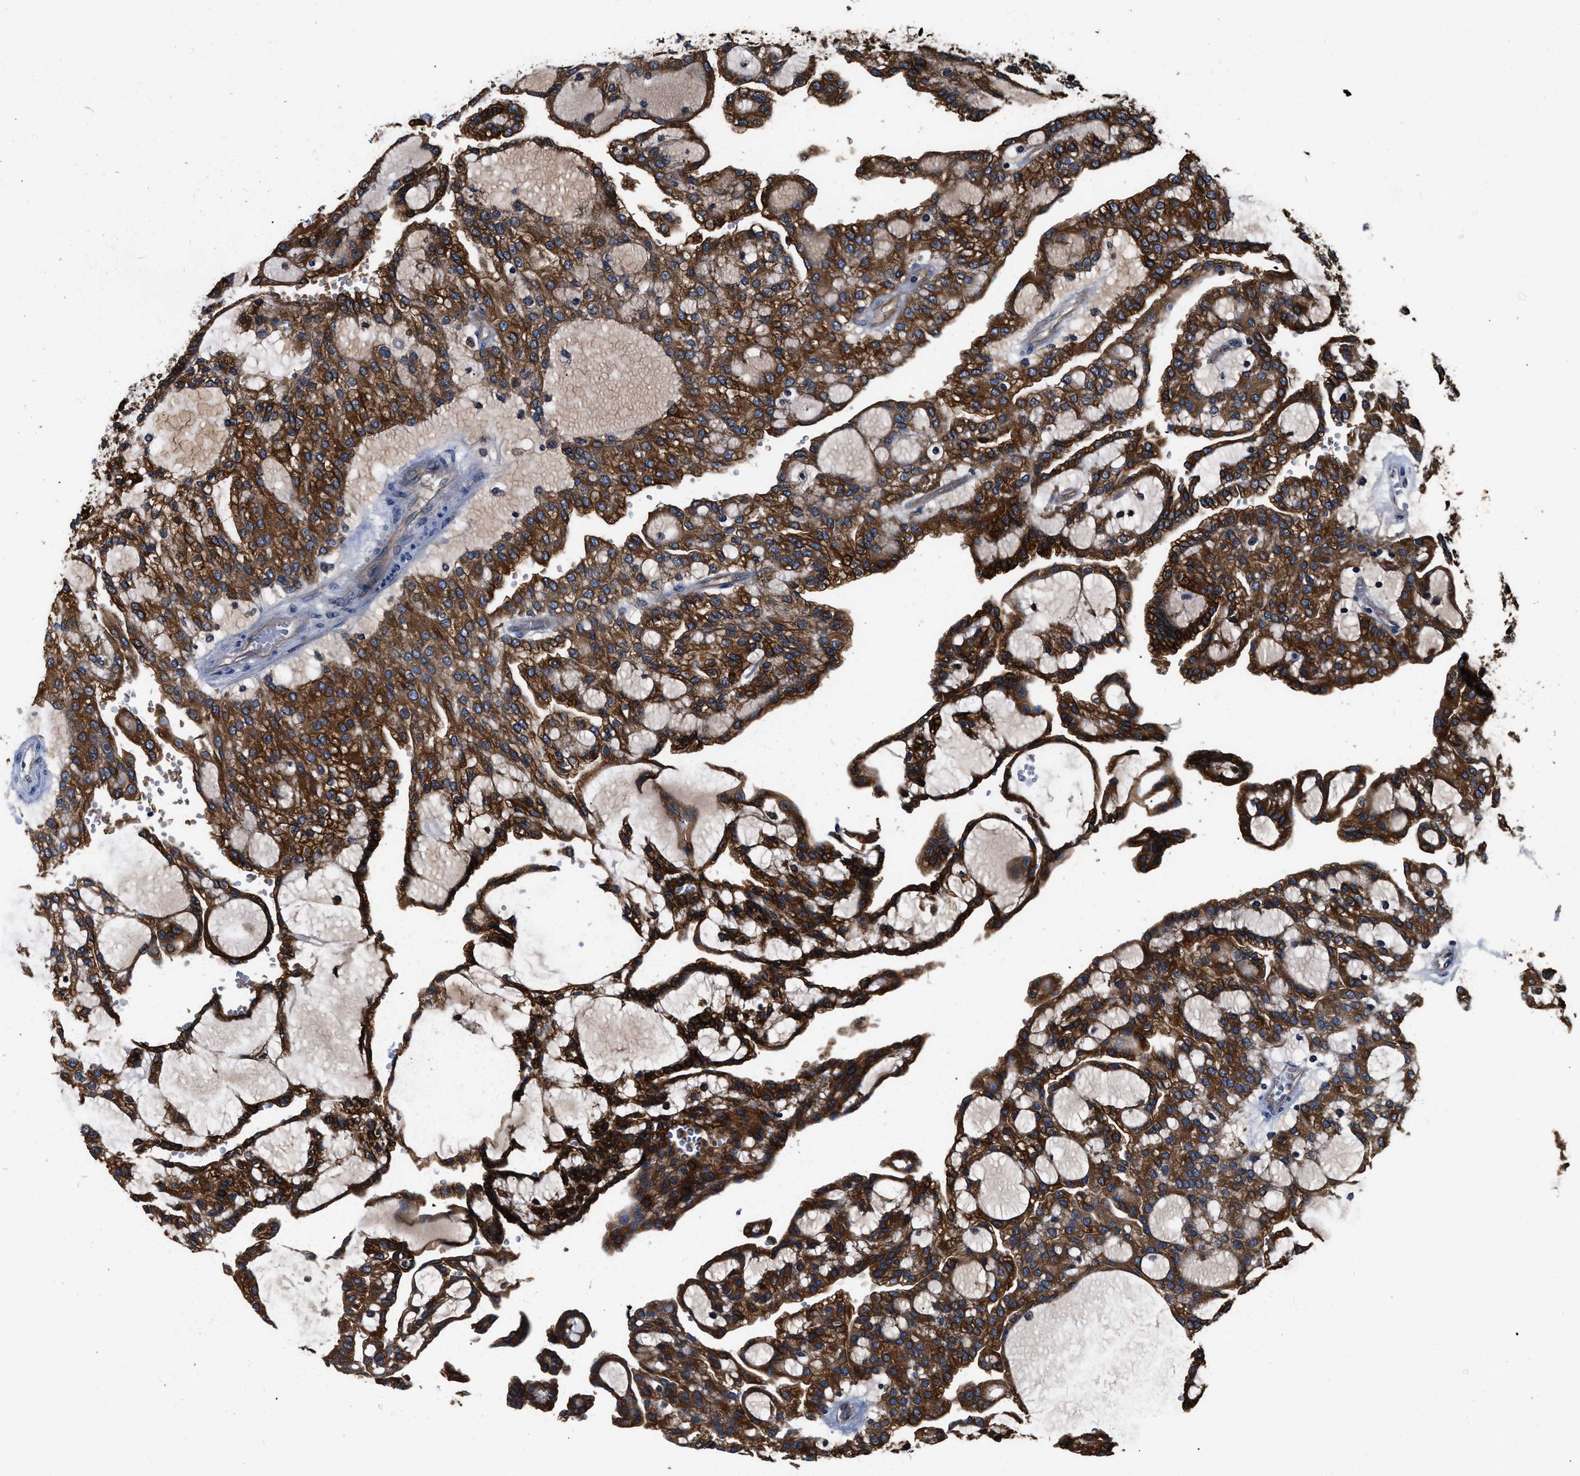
{"staining": {"intensity": "strong", "quantity": ">75%", "location": "cytoplasmic/membranous"}, "tissue": "renal cancer", "cell_type": "Tumor cells", "image_type": "cancer", "snomed": [{"axis": "morphology", "description": "Adenocarcinoma, NOS"}, {"axis": "topography", "description": "Kidney"}], "caption": "Immunohistochemical staining of adenocarcinoma (renal) displays high levels of strong cytoplasmic/membranous staining in approximately >75% of tumor cells.", "gene": "PKM", "patient": {"sex": "male", "age": 63}}